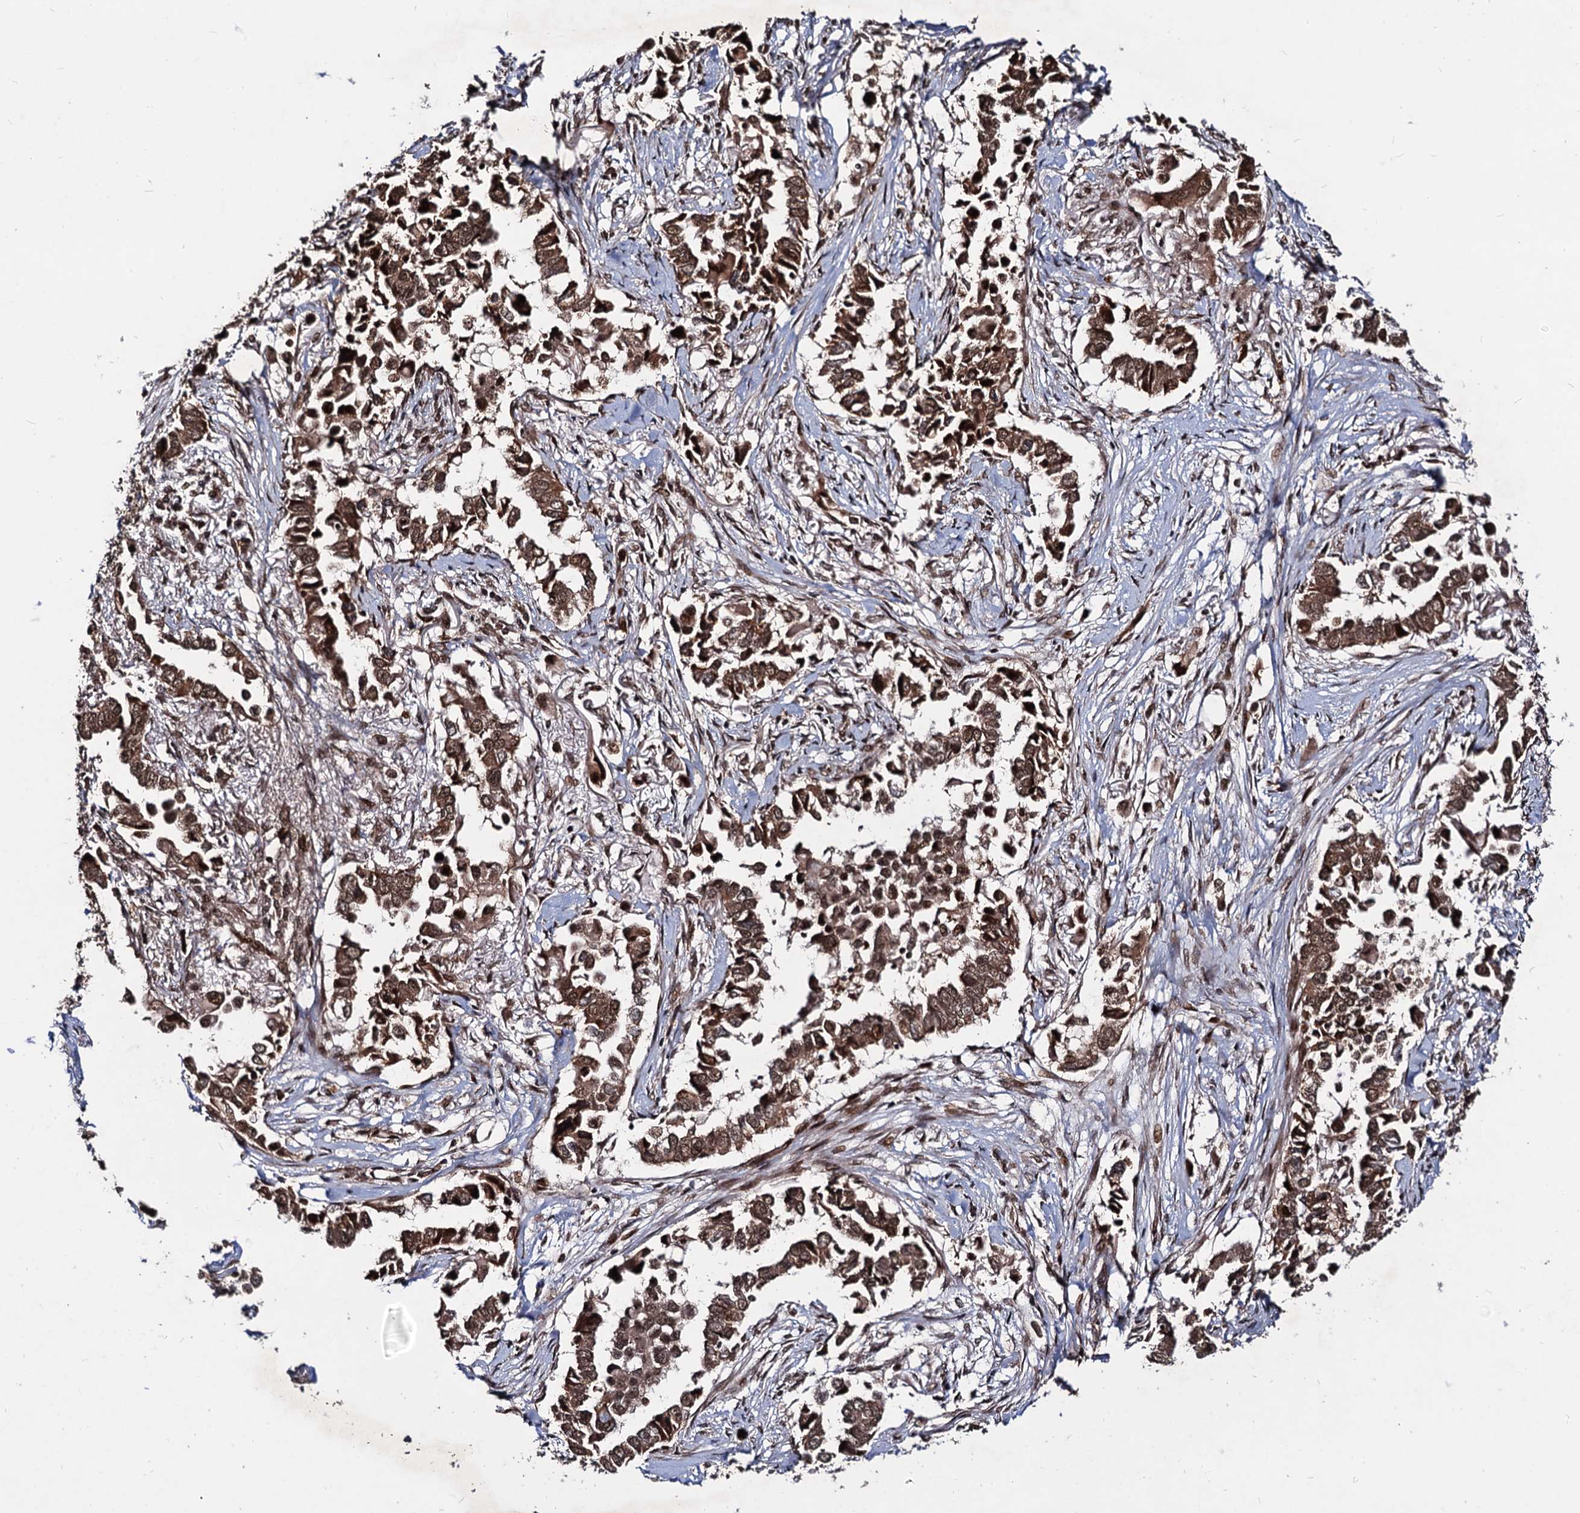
{"staining": {"intensity": "moderate", "quantity": ">75%", "location": "cytoplasmic/membranous,nuclear"}, "tissue": "lung cancer", "cell_type": "Tumor cells", "image_type": "cancer", "snomed": [{"axis": "morphology", "description": "Adenocarcinoma, NOS"}, {"axis": "topography", "description": "Lung"}], "caption": "Protein expression analysis of lung cancer demonstrates moderate cytoplasmic/membranous and nuclear staining in about >75% of tumor cells.", "gene": "SFSWAP", "patient": {"sex": "female", "age": 76}}